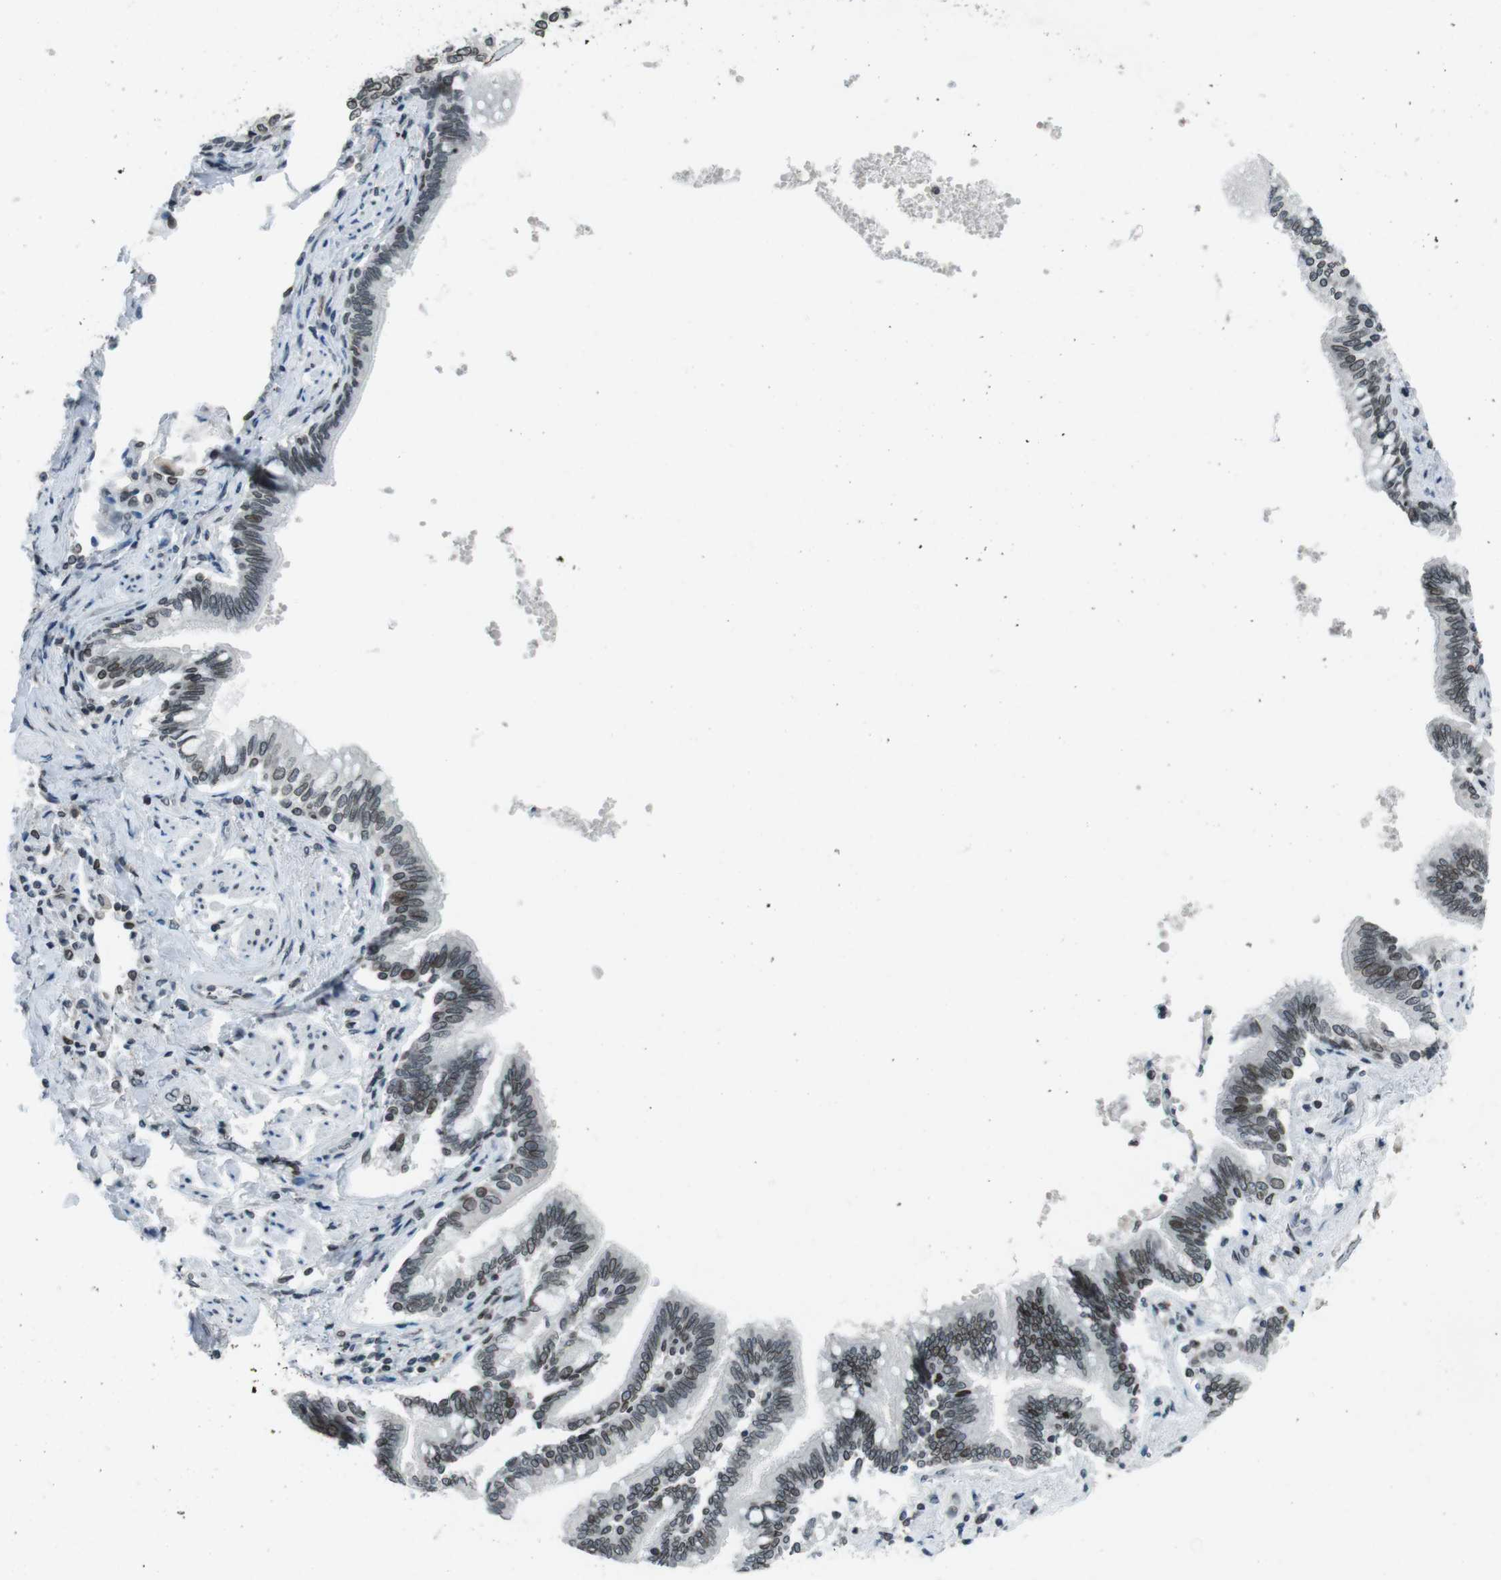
{"staining": {"intensity": "strong", "quantity": ">75%", "location": "cytoplasmic/membranous,nuclear"}, "tissue": "bronchus", "cell_type": "Respiratory epithelial cells", "image_type": "normal", "snomed": [{"axis": "morphology", "description": "Normal tissue, NOS"}, {"axis": "topography", "description": "Bronchus"}, {"axis": "topography", "description": "Lung"}], "caption": "The photomicrograph reveals staining of unremarkable bronchus, revealing strong cytoplasmic/membranous,nuclear protein positivity (brown color) within respiratory epithelial cells.", "gene": "MAD1L1", "patient": {"sex": "male", "age": 64}}